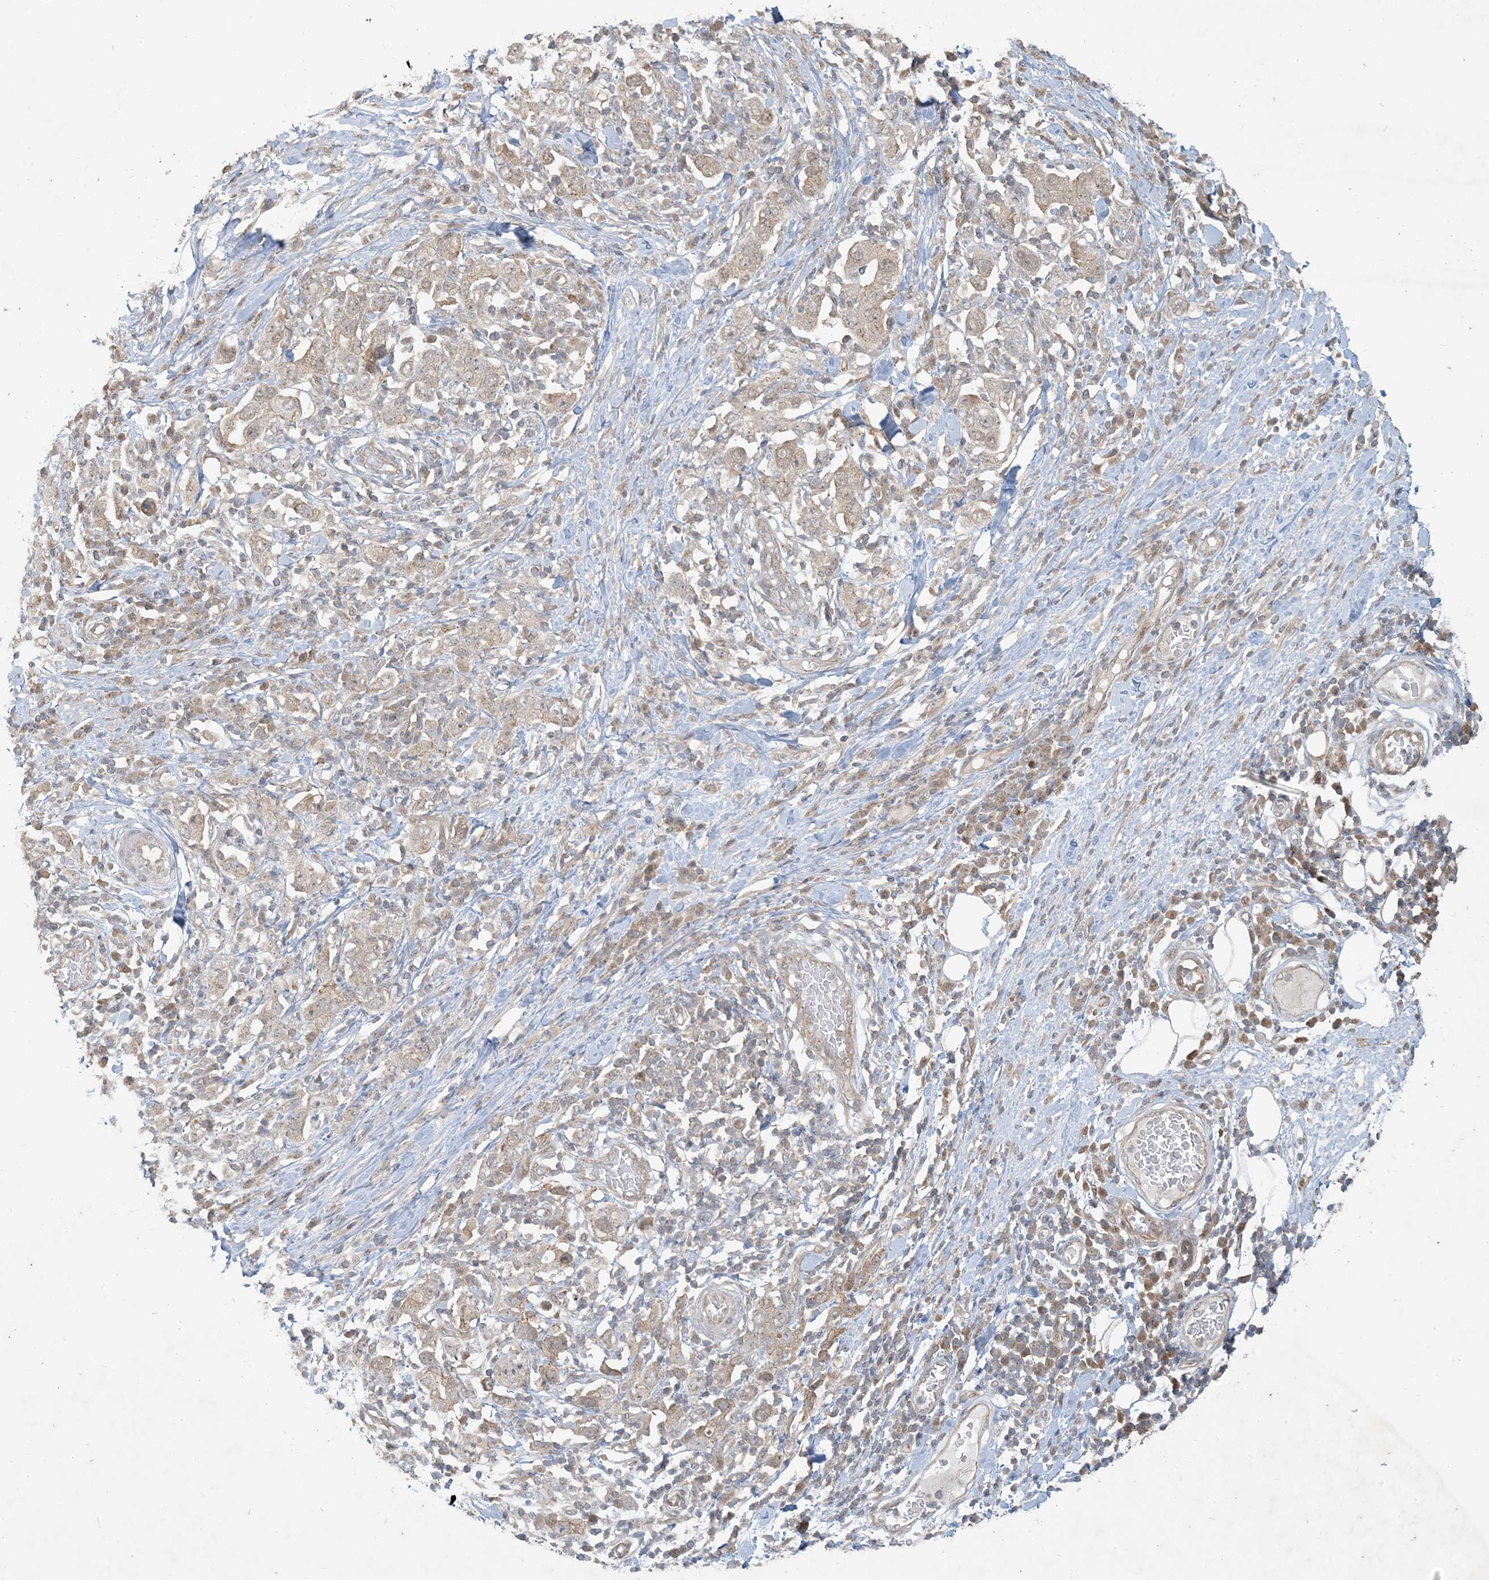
{"staining": {"intensity": "weak", "quantity": ">75%", "location": "cytoplasmic/membranous"}, "tissue": "stomach cancer", "cell_type": "Tumor cells", "image_type": "cancer", "snomed": [{"axis": "morphology", "description": "Adenocarcinoma, NOS"}, {"axis": "topography", "description": "Stomach, upper"}], "caption": "A brown stain labels weak cytoplasmic/membranous positivity of a protein in stomach cancer (adenocarcinoma) tumor cells.", "gene": "BCORL1", "patient": {"sex": "male", "age": 62}}